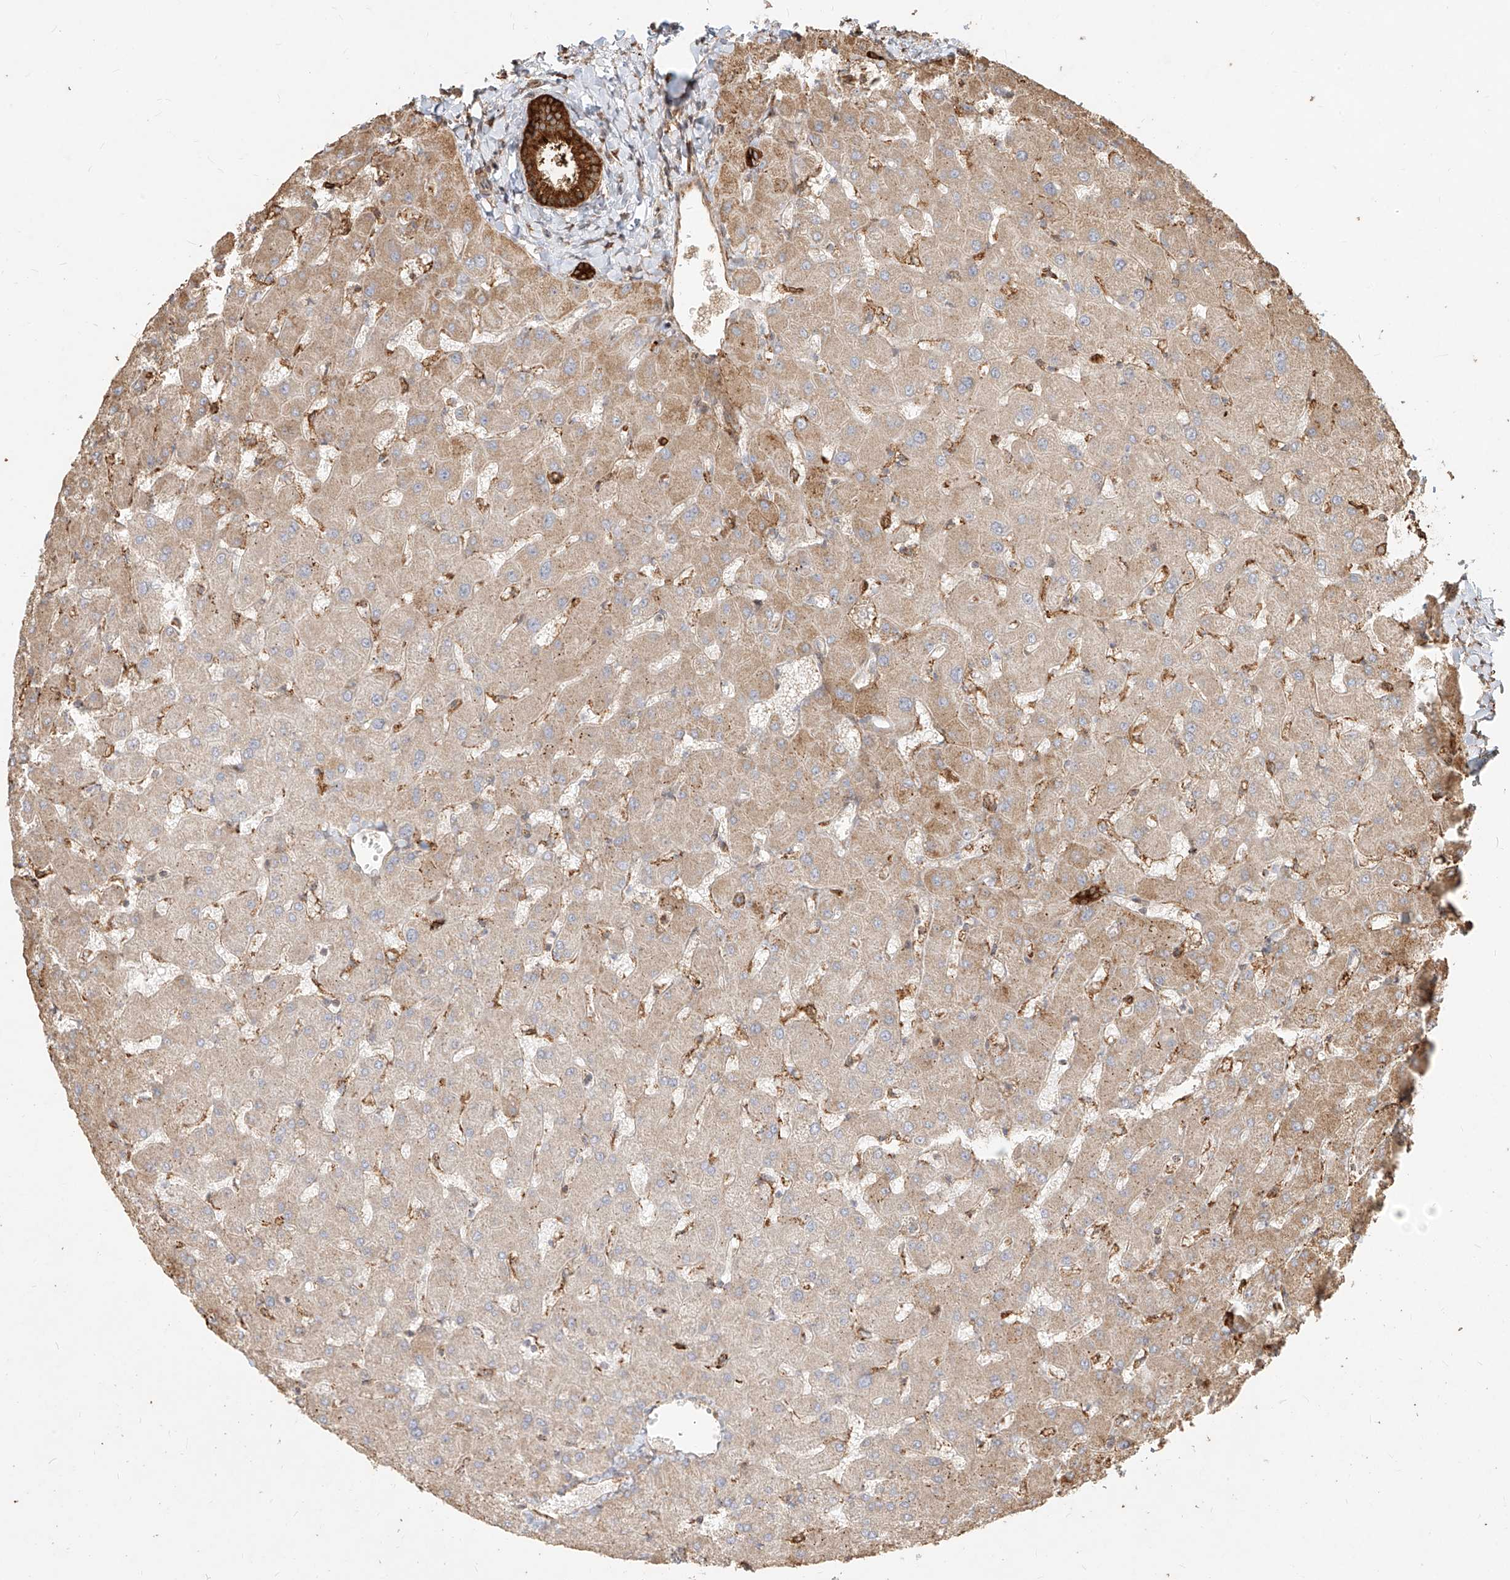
{"staining": {"intensity": "strong", "quantity": ">75%", "location": "cytoplasmic/membranous"}, "tissue": "liver", "cell_type": "Cholangiocytes", "image_type": "normal", "snomed": [{"axis": "morphology", "description": "Normal tissue, NOS"}, {"axis": "topography", "description": "Liver"}], "caption": "Immunohistochemical staining of benign human liver shows high levels of strong cytoplasmic/membranous expression in approximately >75% of cholangiocytes.", "gene": "MTX2", "patient": {"sex": "female", "age": 63}}